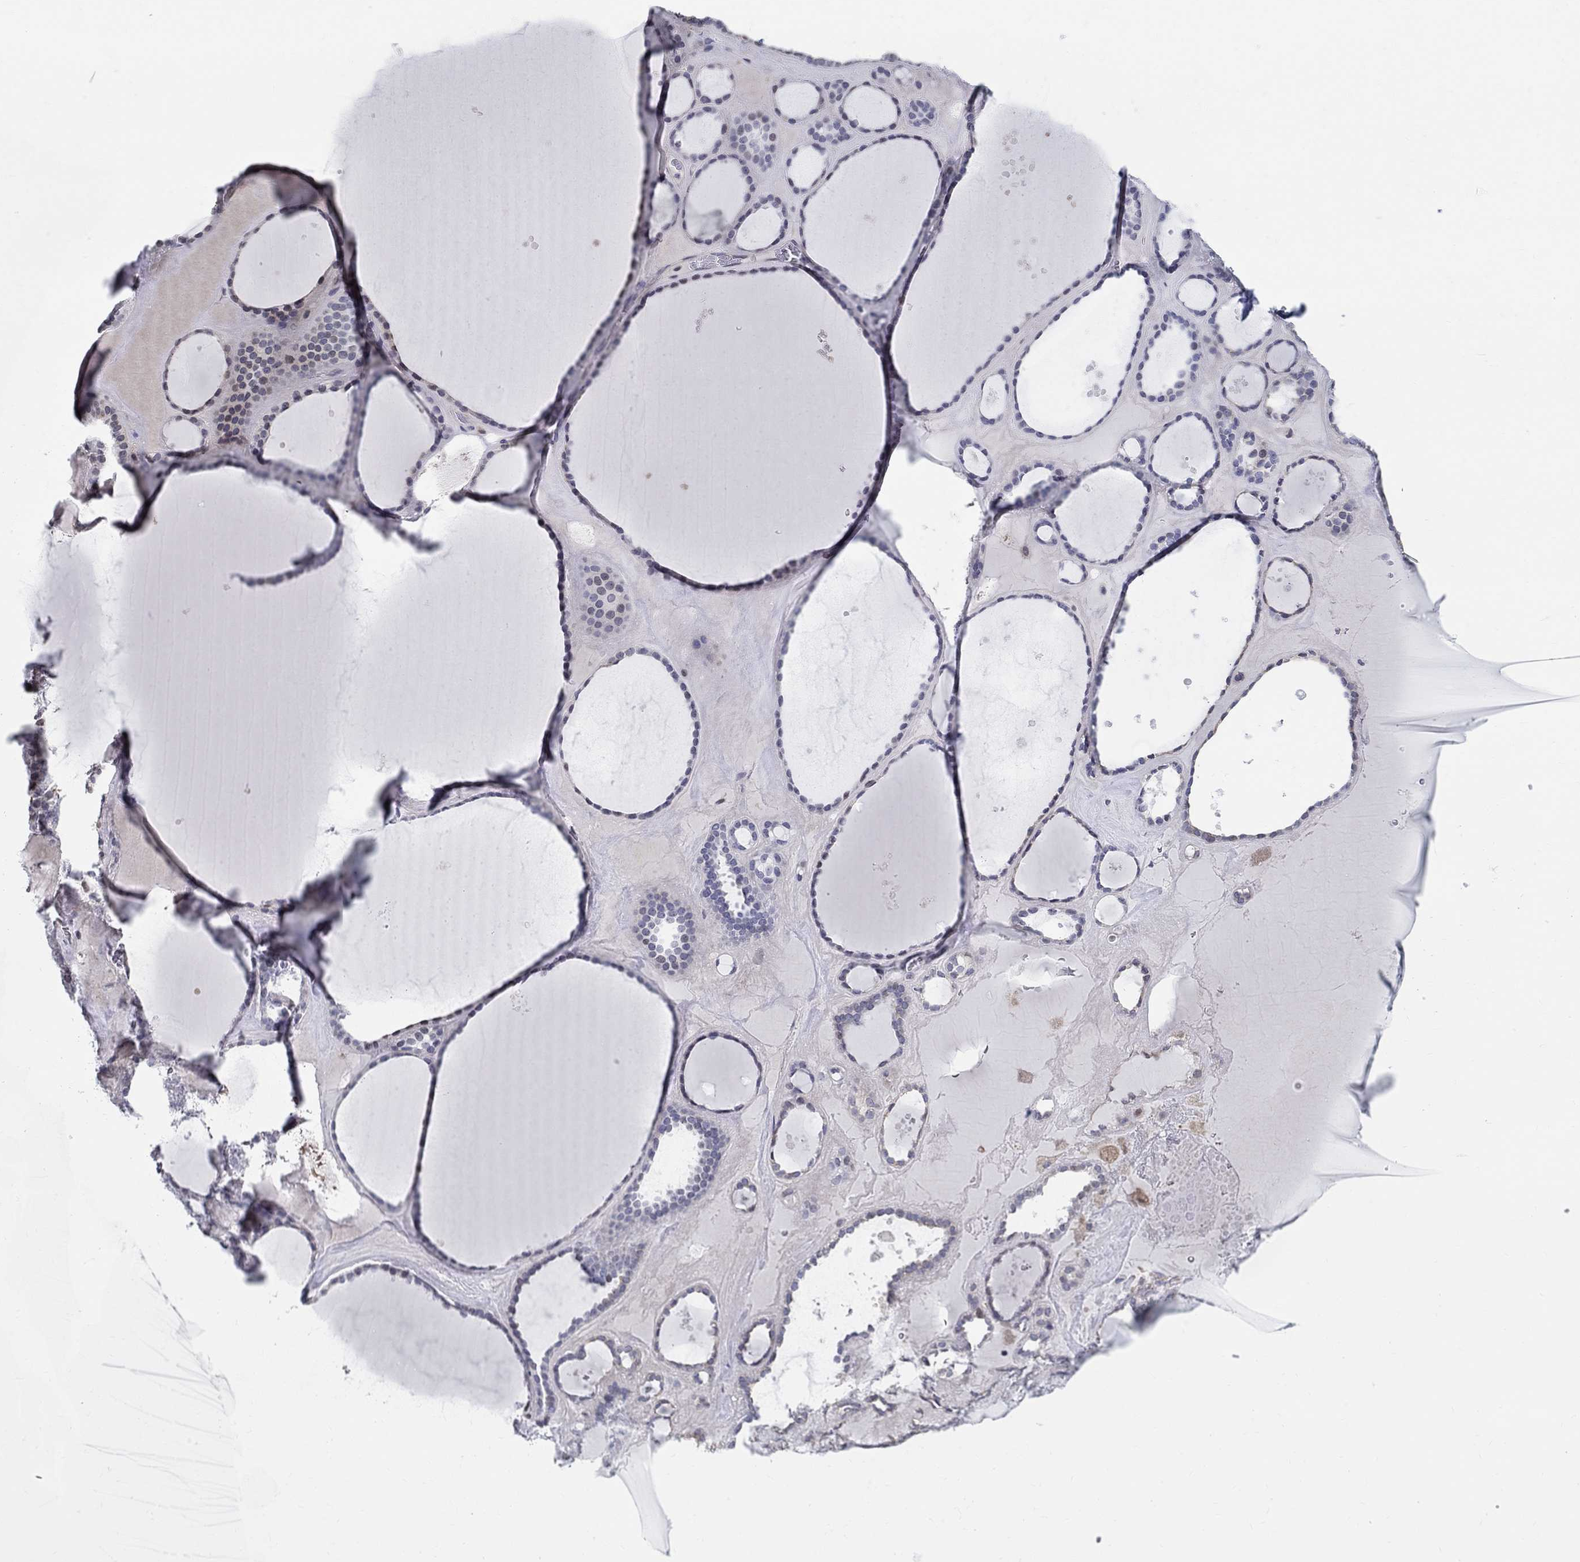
{"staining": {"intensity": "negative", "quantity": "none", "location": "none"}, "tissue": "thyroid gland", "cell_type": "Glandular cells", "image_type": "normal", "snomed": [{"axis": "morphology", "description": "Normal tissue, NOS"}, {"axis": "topography", "description": "Thyroid gland"}], "caption": "An image of thyroid gland stained for a protein displays no brown staining in glandular cells.", "gene": "C16orf46", "patient": {"sex": "male", "age": 63}}